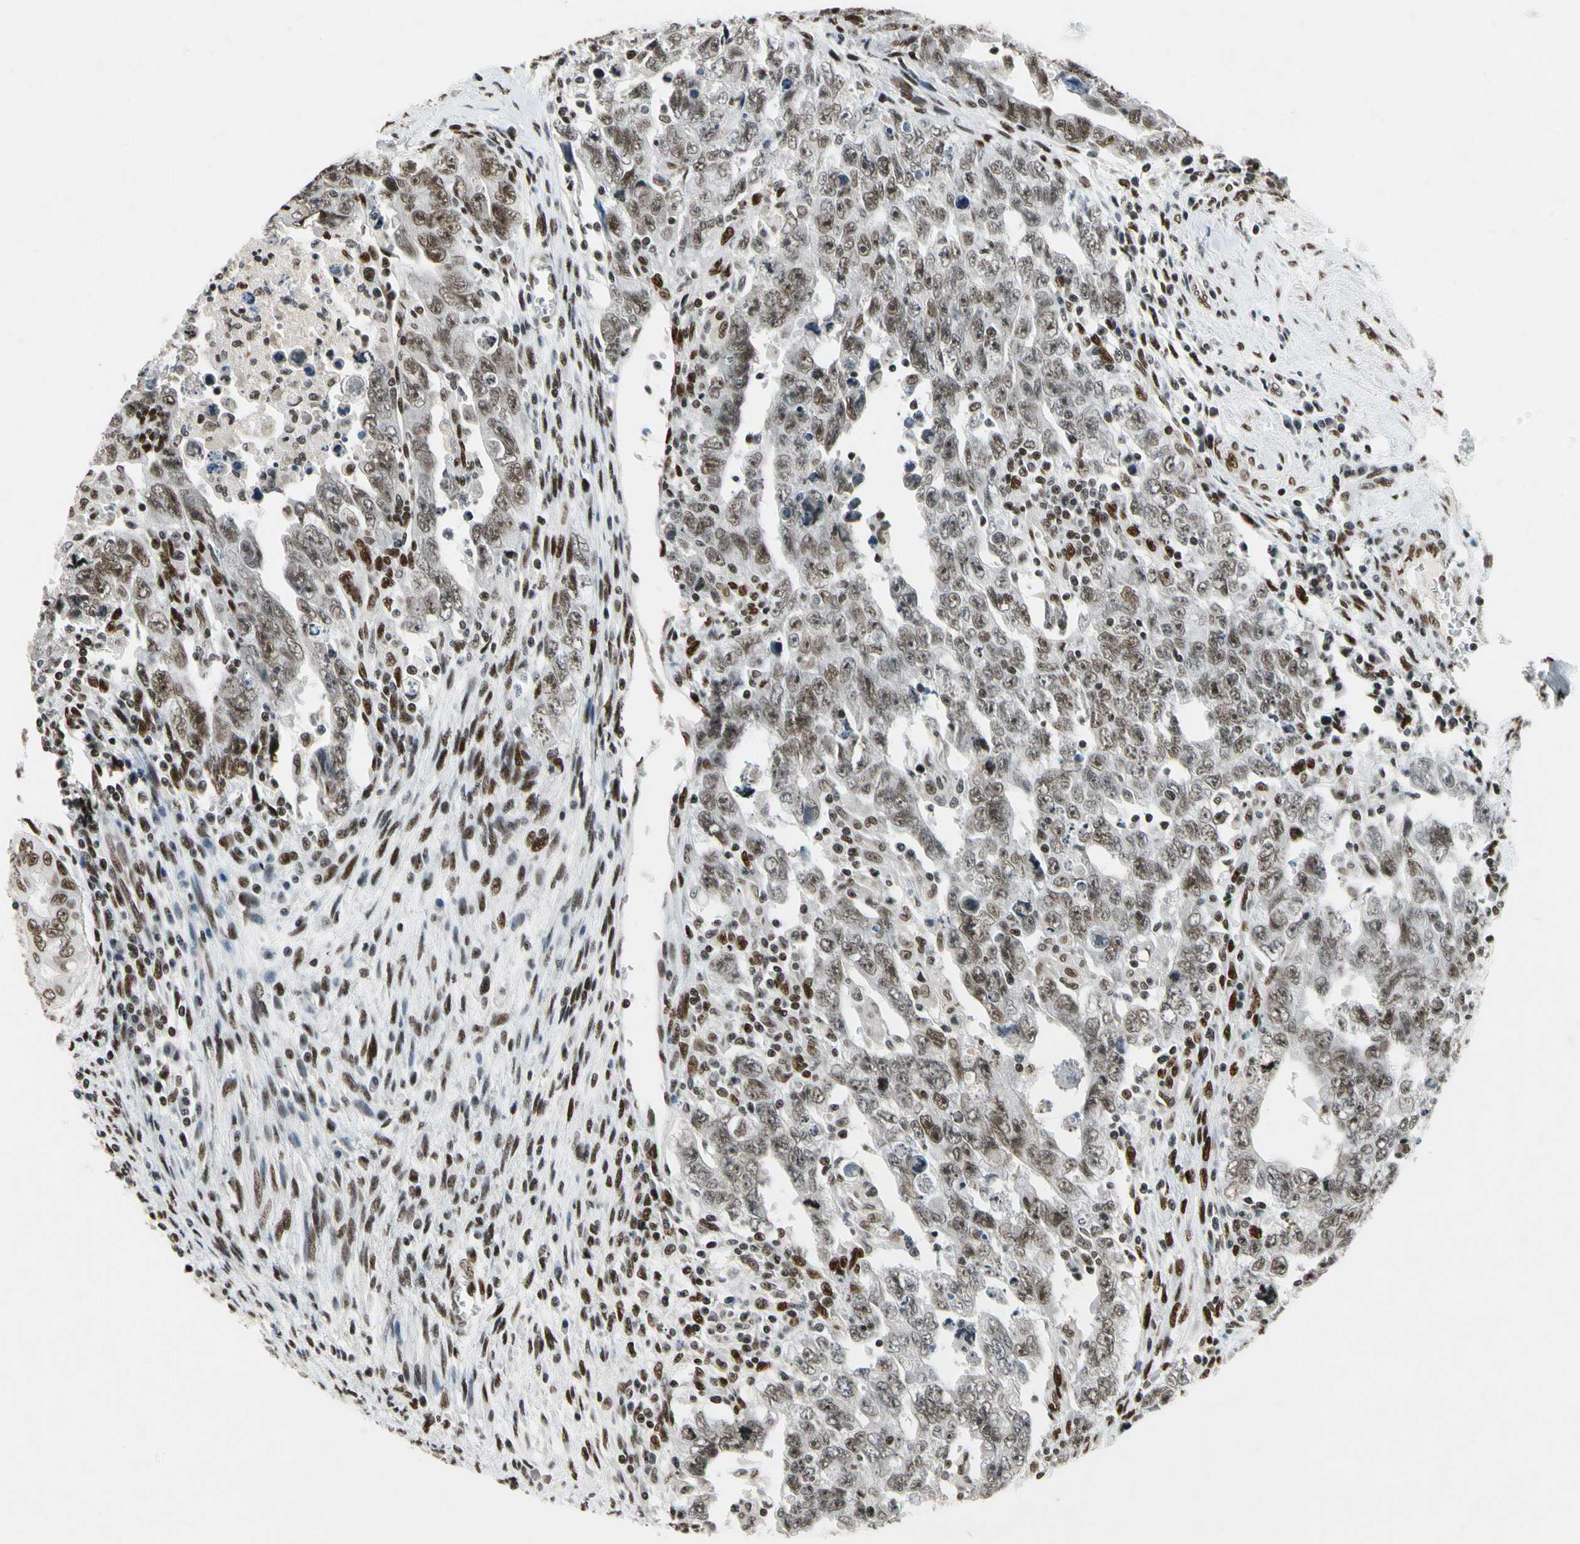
{"staining": {"intensity": "moderate", "quantity": "25%-75%", "location": "nuclear"}, "tissue": "testis cancer", "cell_type": "Tumor cells", "image_type": "cancer", "snomed": [{"axis": "morphology", "description": "Carcinoma, Embryonal, NOS"}, {"axis": "topography", "description": "Testis"}], "caption": "A high-resolution micrograph shows immunohistochemistry staining of testis cancer (embryonal carcinoma), which reveals moderate nuclear positivity in approximately 25%-75% of tumor cells.", "gene": "RECQL", "patient": {"sex": "male", "age": 28}}